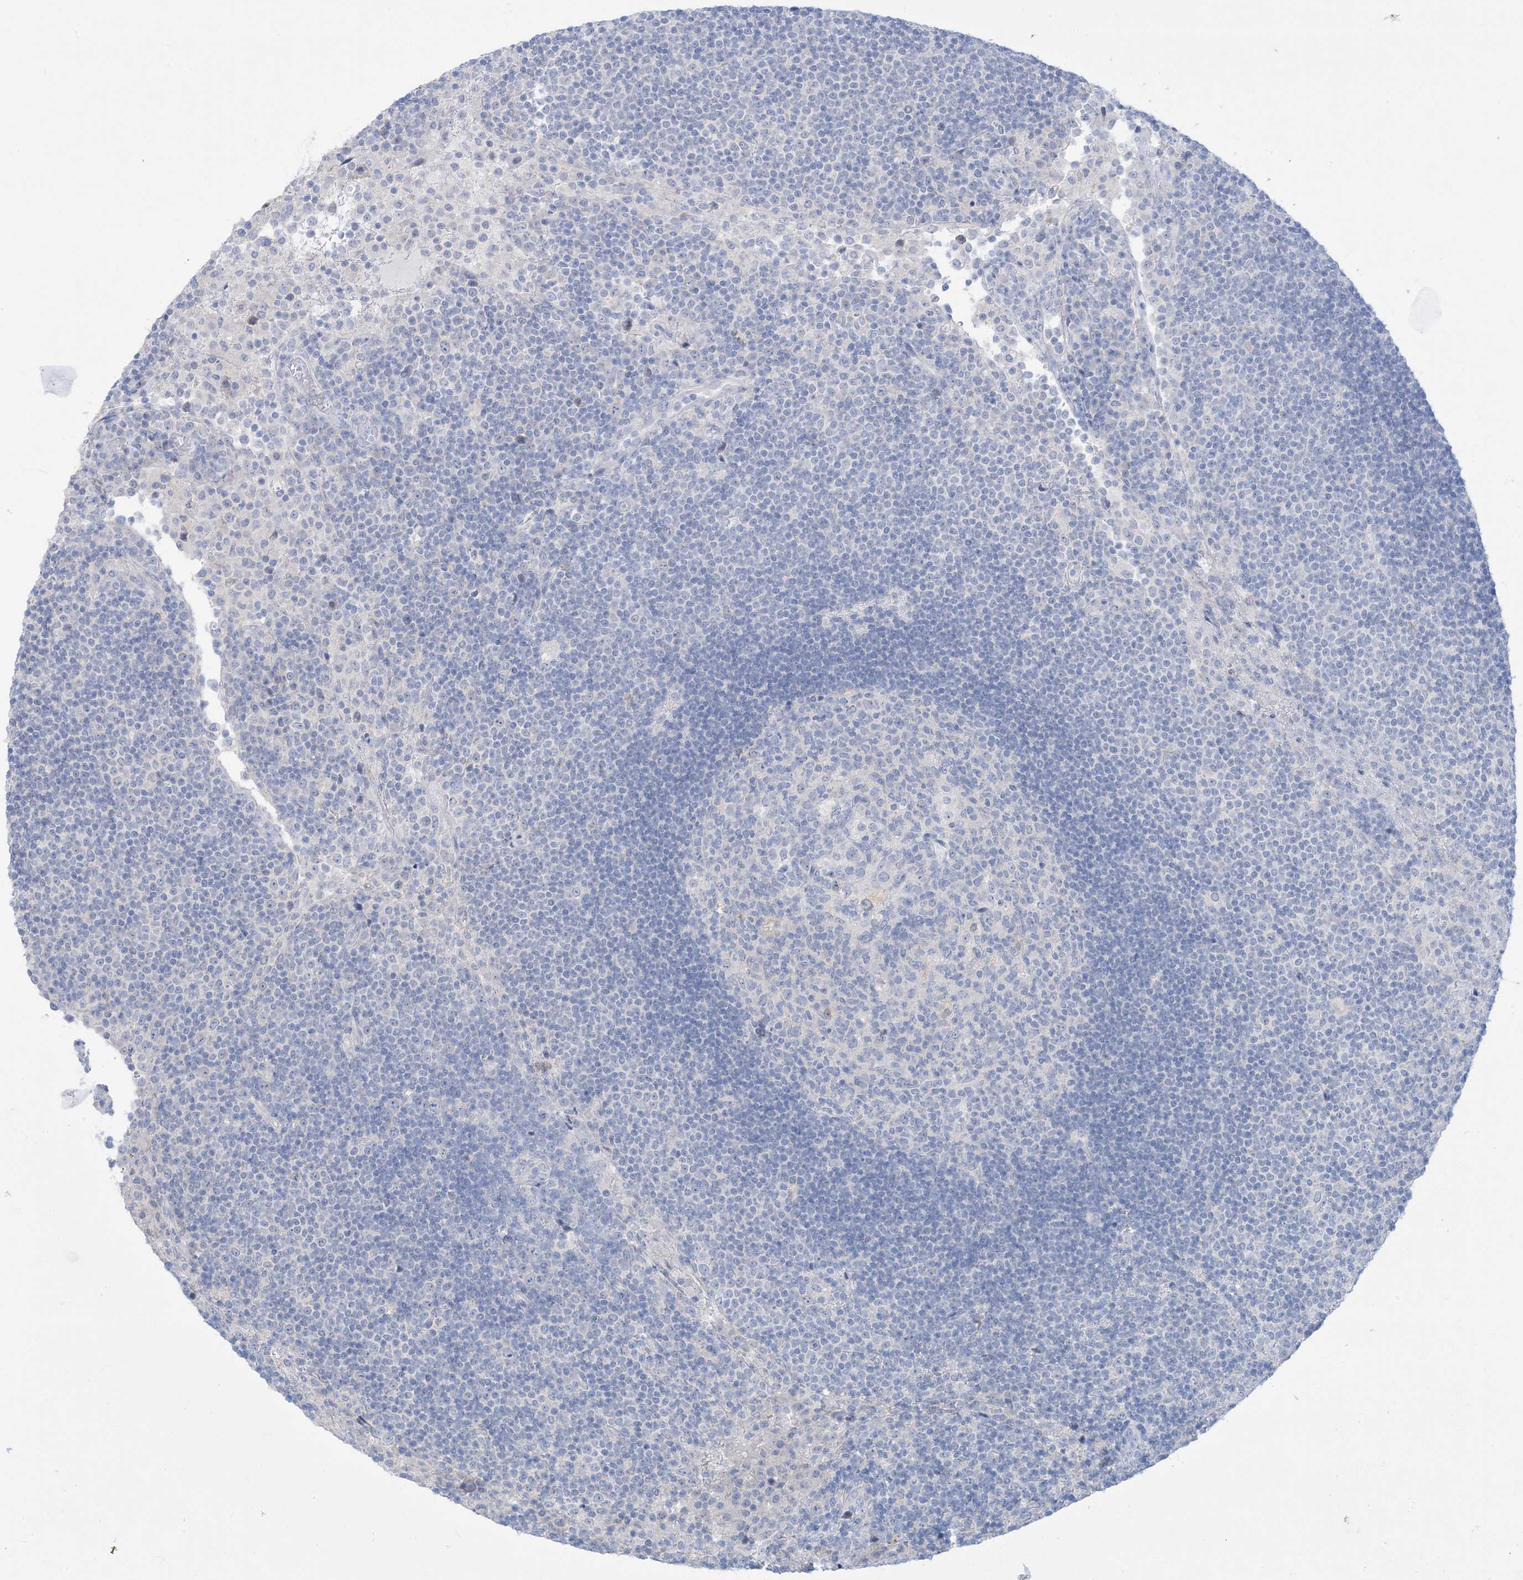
{"staining": {"intensity": "negative", "quantity": "none", "location": "none"}, "tissue": "lymph node", "cell_type": "Germinal center cells", "image_type": "normal", "snomed": [{"axis": "morphology", "description": "Normal tissue, NOS"}, {"axis": "topography", "description": "Lymph node"}], "caption": "IHC of unremarkable lymph node shows no staining in germinal center cells. (DAB IHC, high magnification).", "gene": "MARS2", "patient": {"sex": "female", "age": 53}}